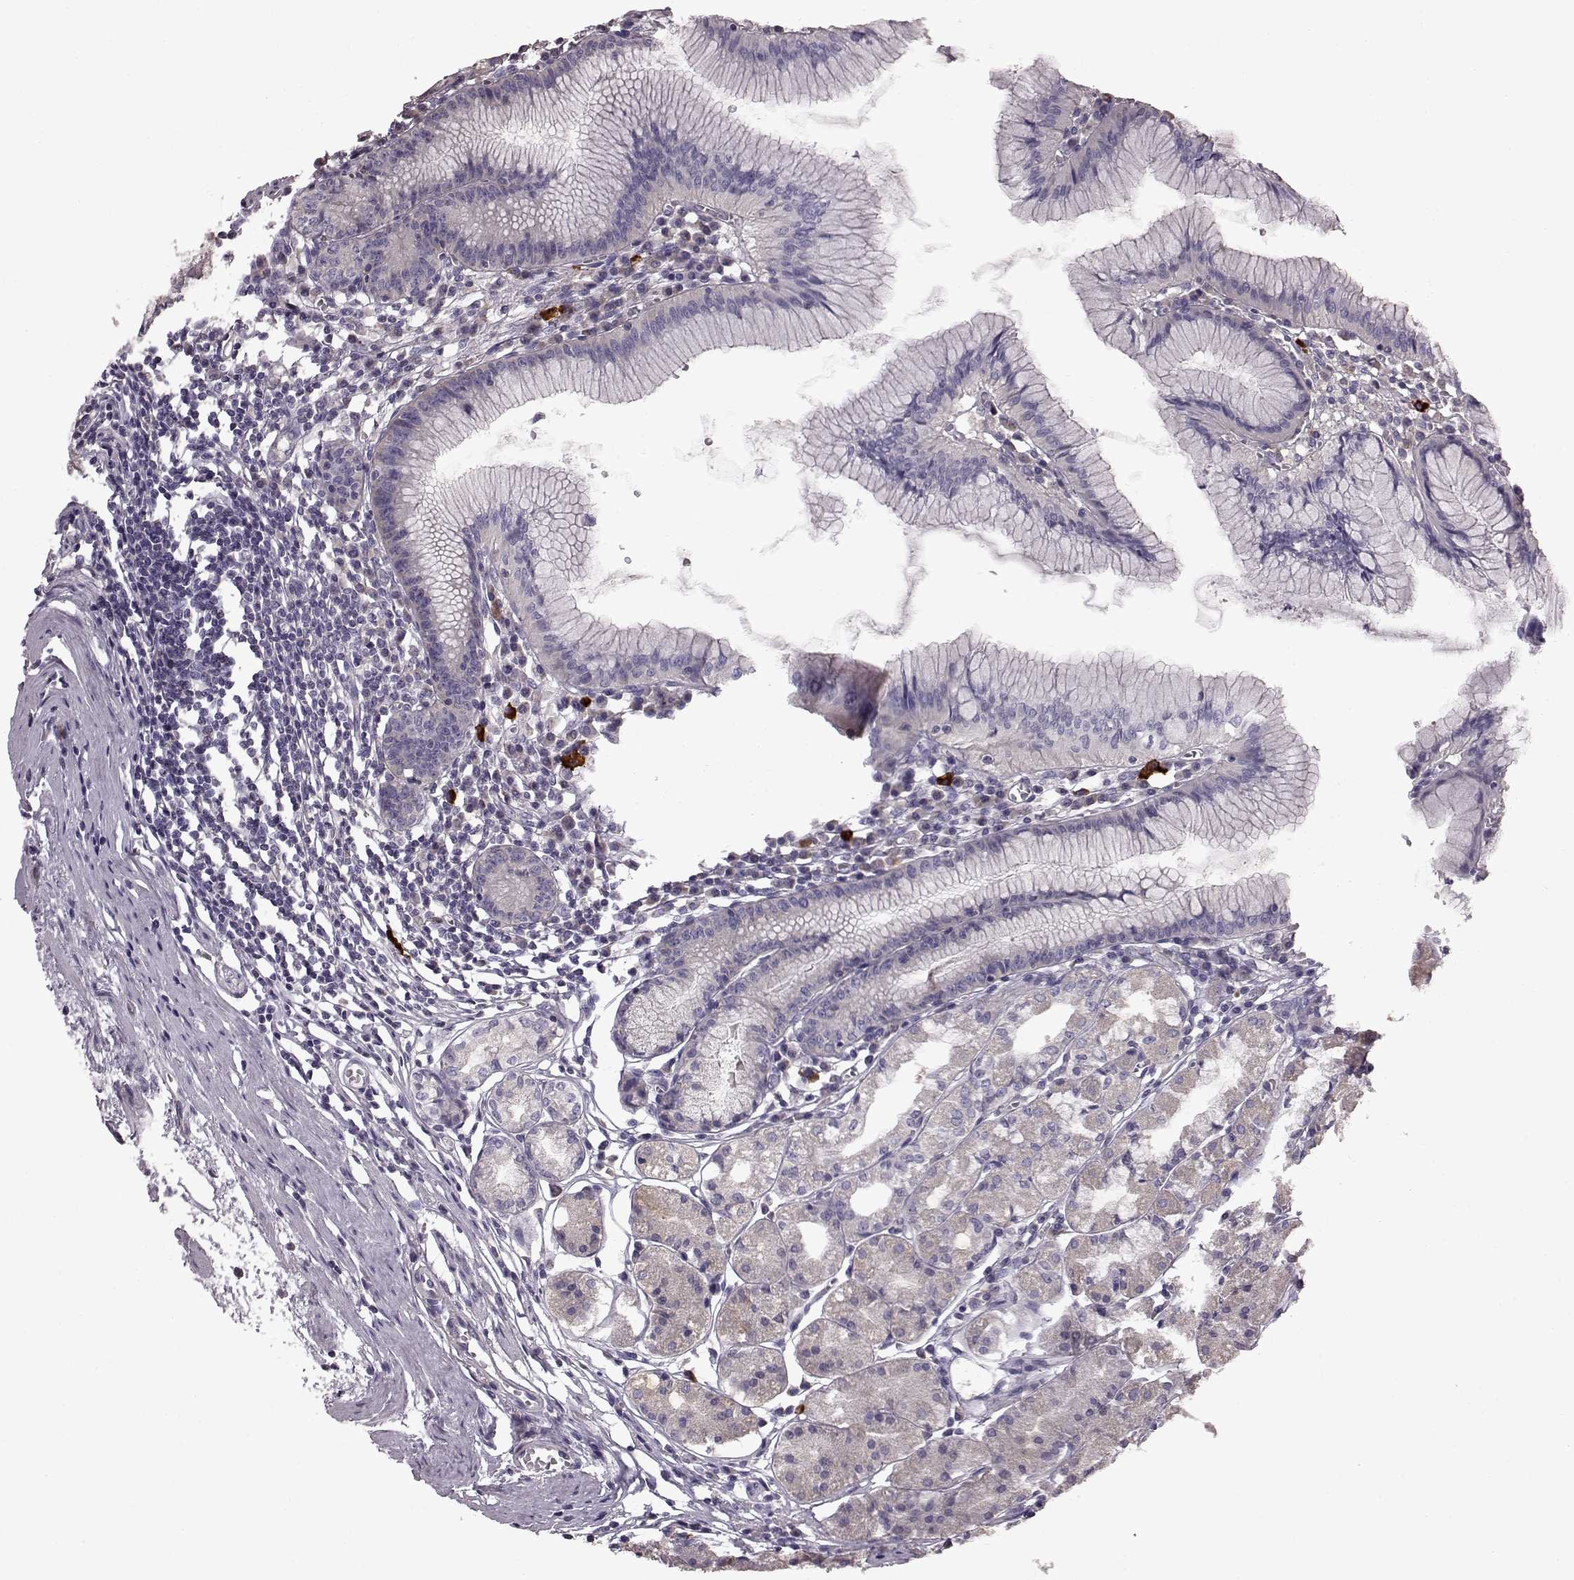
{"staining": {"intensity": "negative", "quantity": "none", "location": "none"}, "tissue": "stomach", "cell_type": "Glandular cells", "image_type": "normal", "snomed": [{"axis": "morphology", "description": "Normal tissue, NOS"}, {"axis": "topography", "description": "Stomach"}], "caption": "Histopathology image shows no significant protein staining in glandular cells of unremarkable stomach.", "gene": "ADGRG2", "patient": {"sex": "male", "age": 55}}